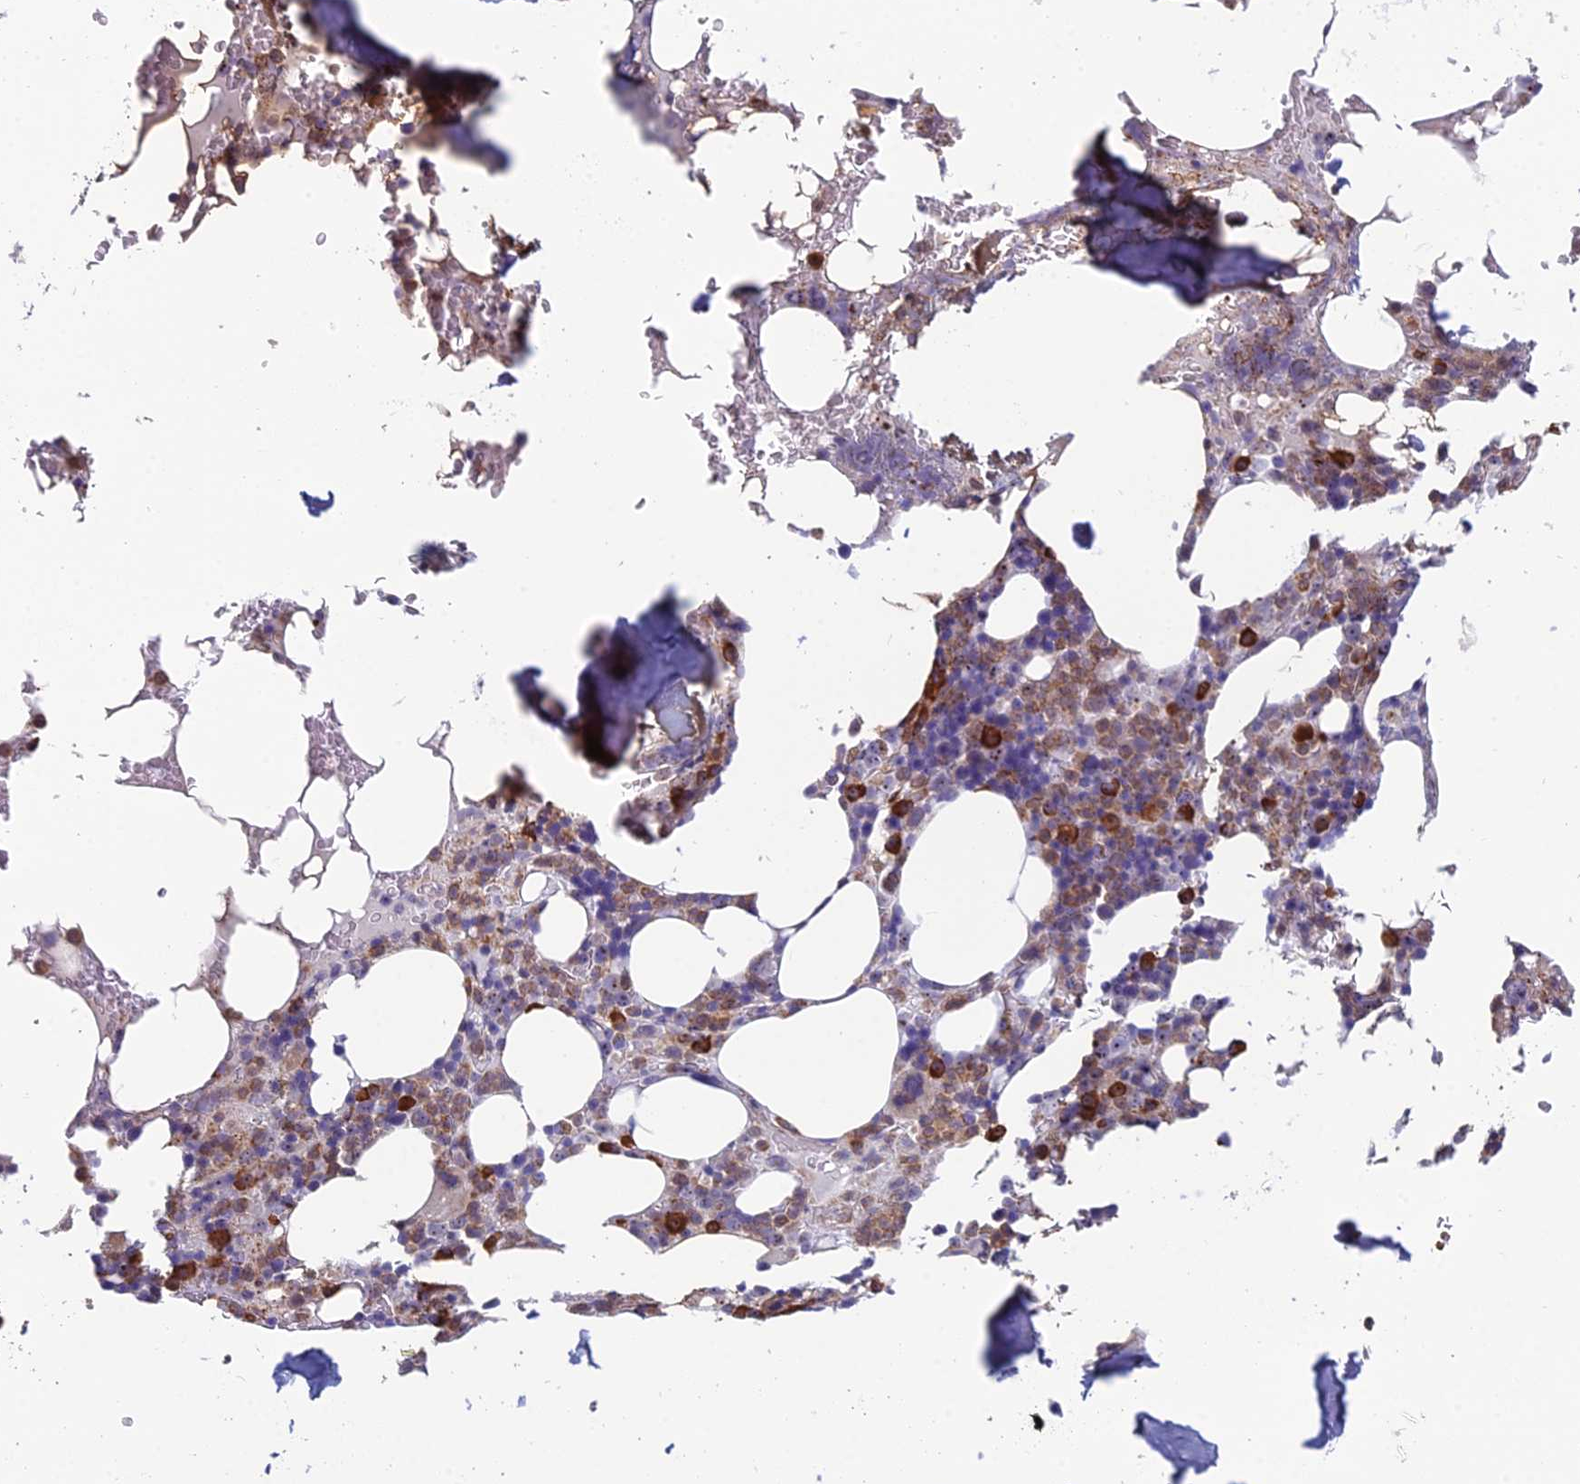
{"staining": {"intensity": "moderate", "quantity": "25%-75%", "location": "cytoplasmic/membranous"}, "tissue": "bone marrow", "cell_type": "Hematopoietic cells", "image_type": "normal", "snomed": [{"axis": "morphology", "description": "Normal tissue, NOS"}, {"axis": "topography", "description": "Bone marrow"}], "caption": "DAB immunohistochemical staining of normal bone marrow demonstrates moderate cytoplasmic/membranous protein expression in approximately 25%-75% of hematopoietic cells. The staining is performed using DAB brown chromogen to label protein expression. The nuclei are counter-stained blue using hematoxylin.", "gene": "NOC2L", "patient": {"sex": "male", "age": 58}}